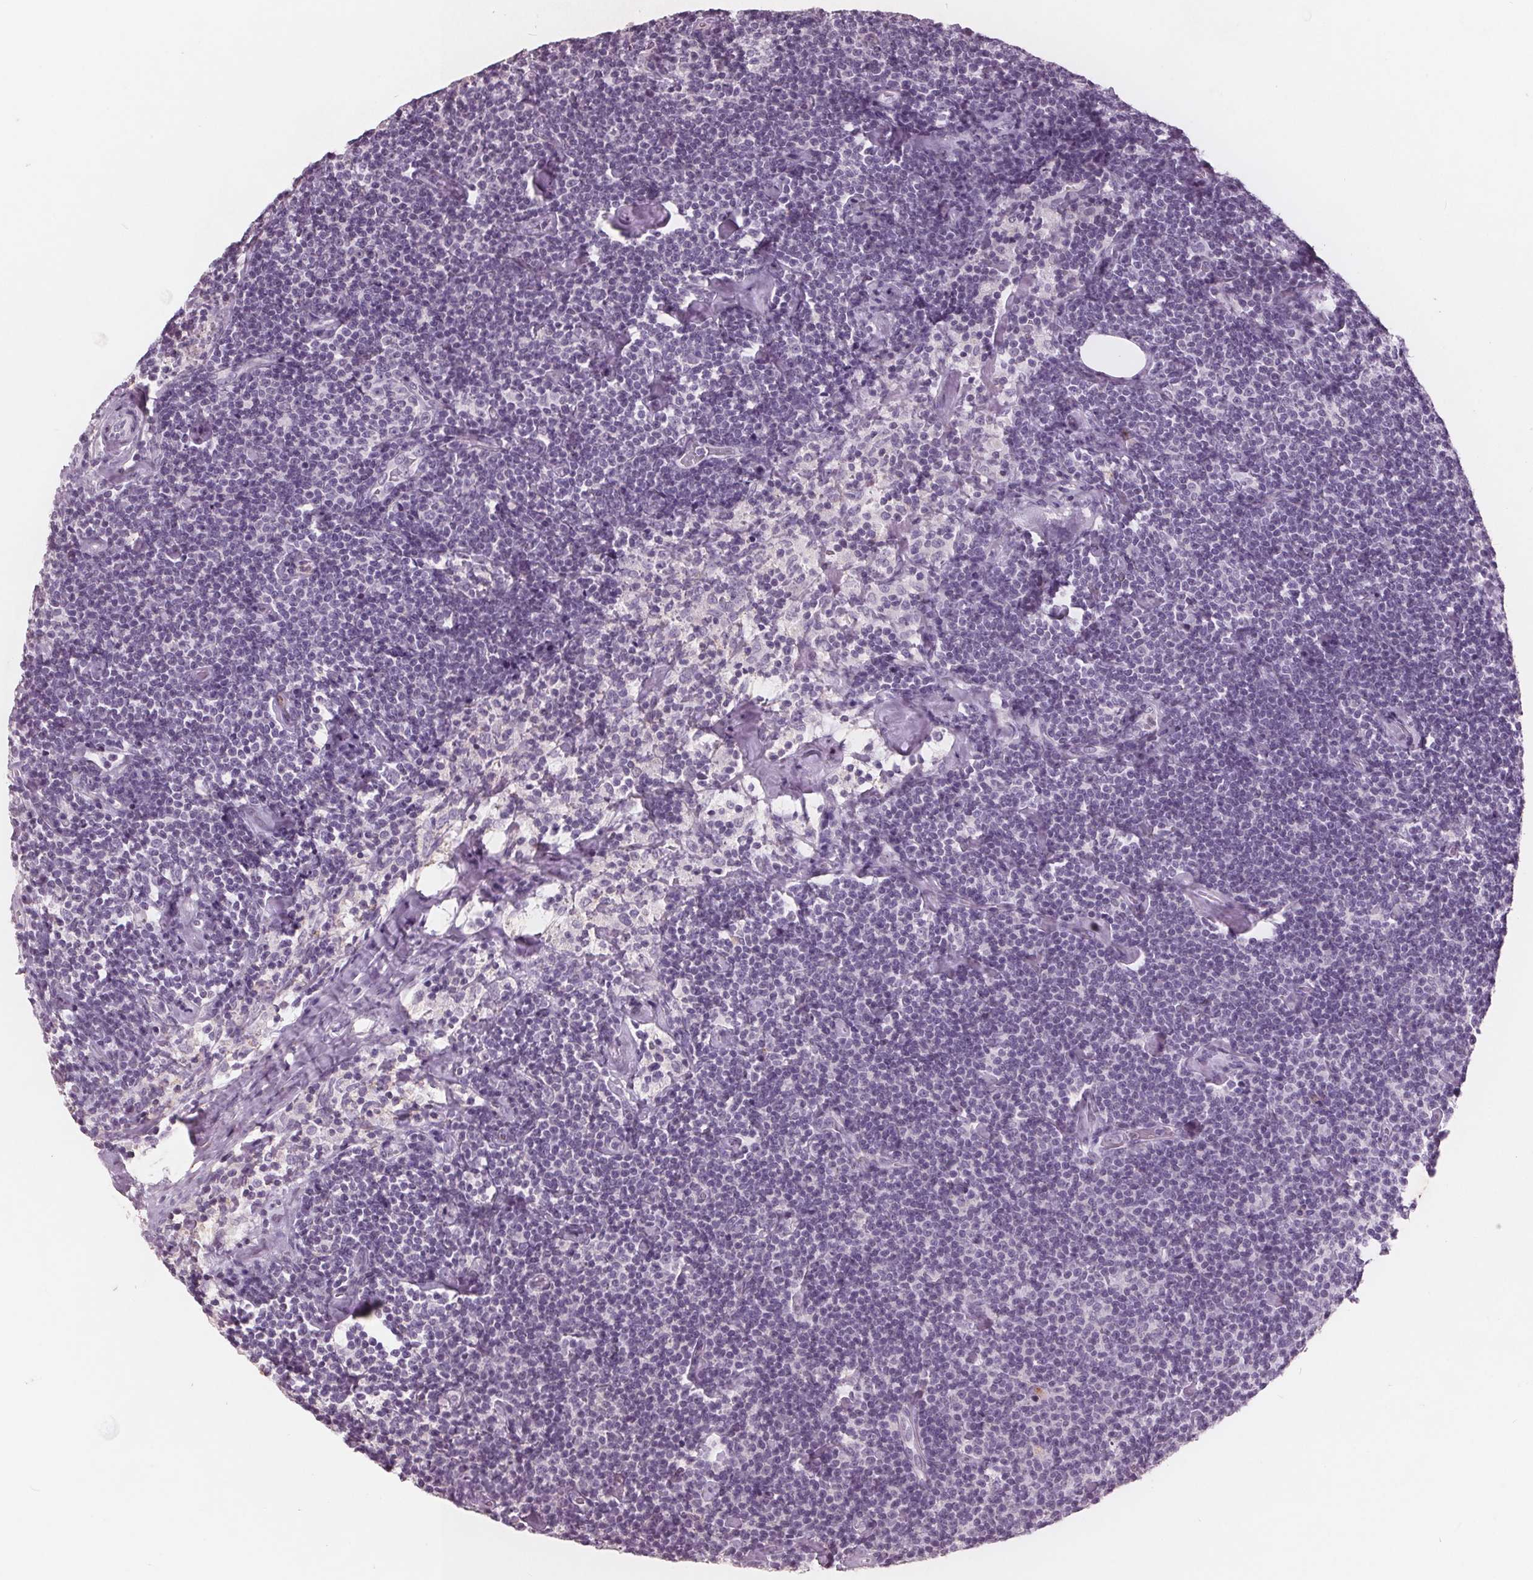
{"staining": {"intensity": "negative", "quantity": "none", "location": "none"}, "tissue": "lymphoma", "cell_type": "Tumor cells", "image_type": "cancer", "snomed": [{"axis": "morphology", "description": "Malignant lymphoma, non-Hodgkin's type, Low grade"}, {"axis": "topography", "description": "Lymph node"}], "caption": "DAB (3,3'-diaminobenzidine) immunohistochemical staining of human malignant lymphoma, non-Hodgkin's type (low-grade) exhibits no significant positivity in tumor cells.", "gene": "PTPN14", "patient": {"sex": "male", "age": 81}}